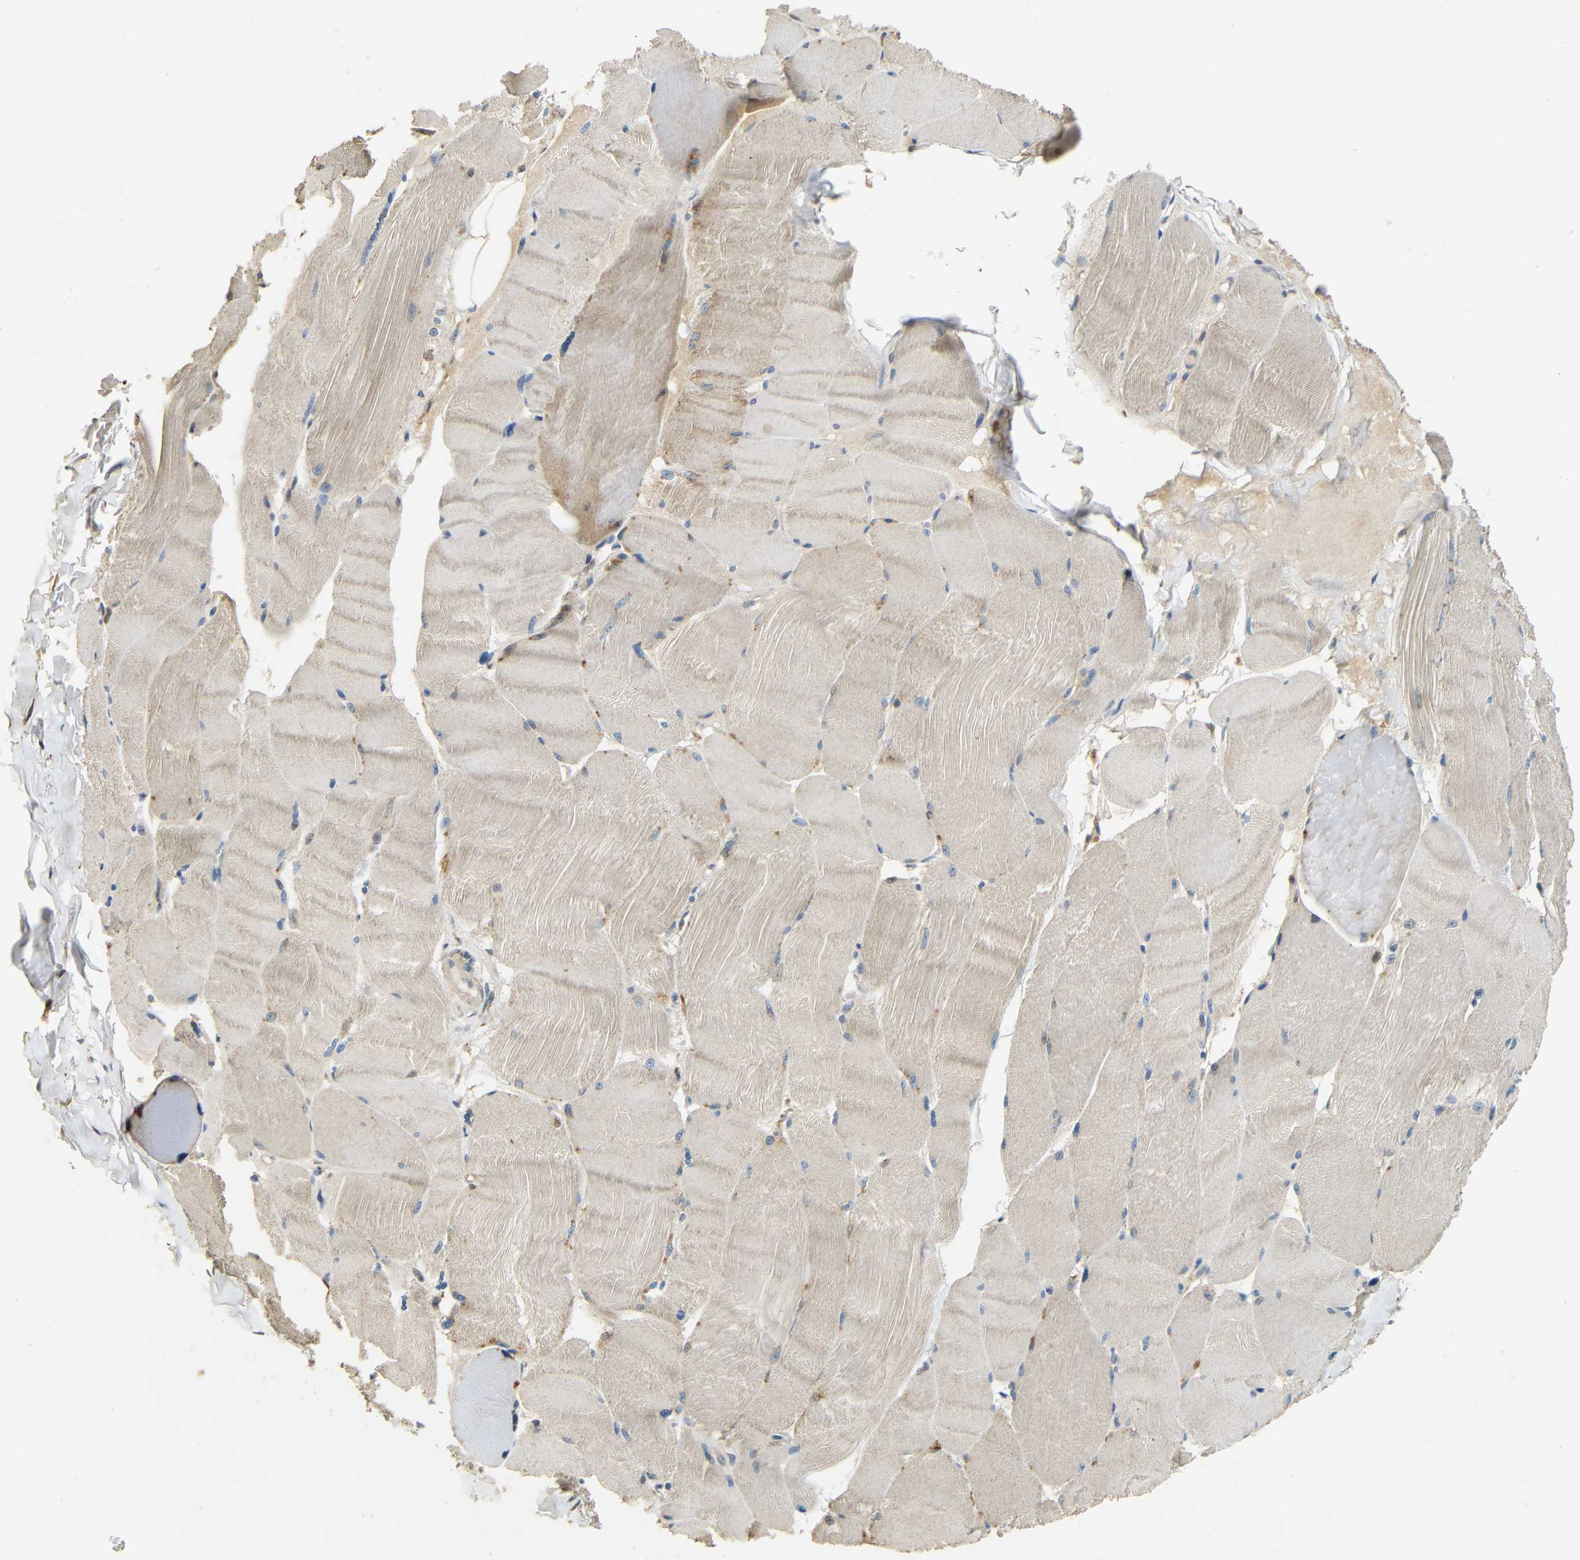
{"staining": {"intensity": "weak", "quantity": ">75%", "location": "cytoplasmic/membranous"}, "tissue": "skeletal muscle", "cell_type": "Myocytes", "image_type": "normal", "snomed": [{"axis": "morphology", "description": "Normal tissue, NOS"}, {"axis": "topography", "description": "Skin"}, {"axis": "topography", "description": "Skeletal muscle"}], "caption": "Immunohistochemistry (IHC) of unremarkable skeletal muscle demonstrates low levels of weak cytoplasmic/membranous expression in approximately >75% of myocytes.", "gene": "KAZALD1", "patient": {"sex": "male", "age": 83}}